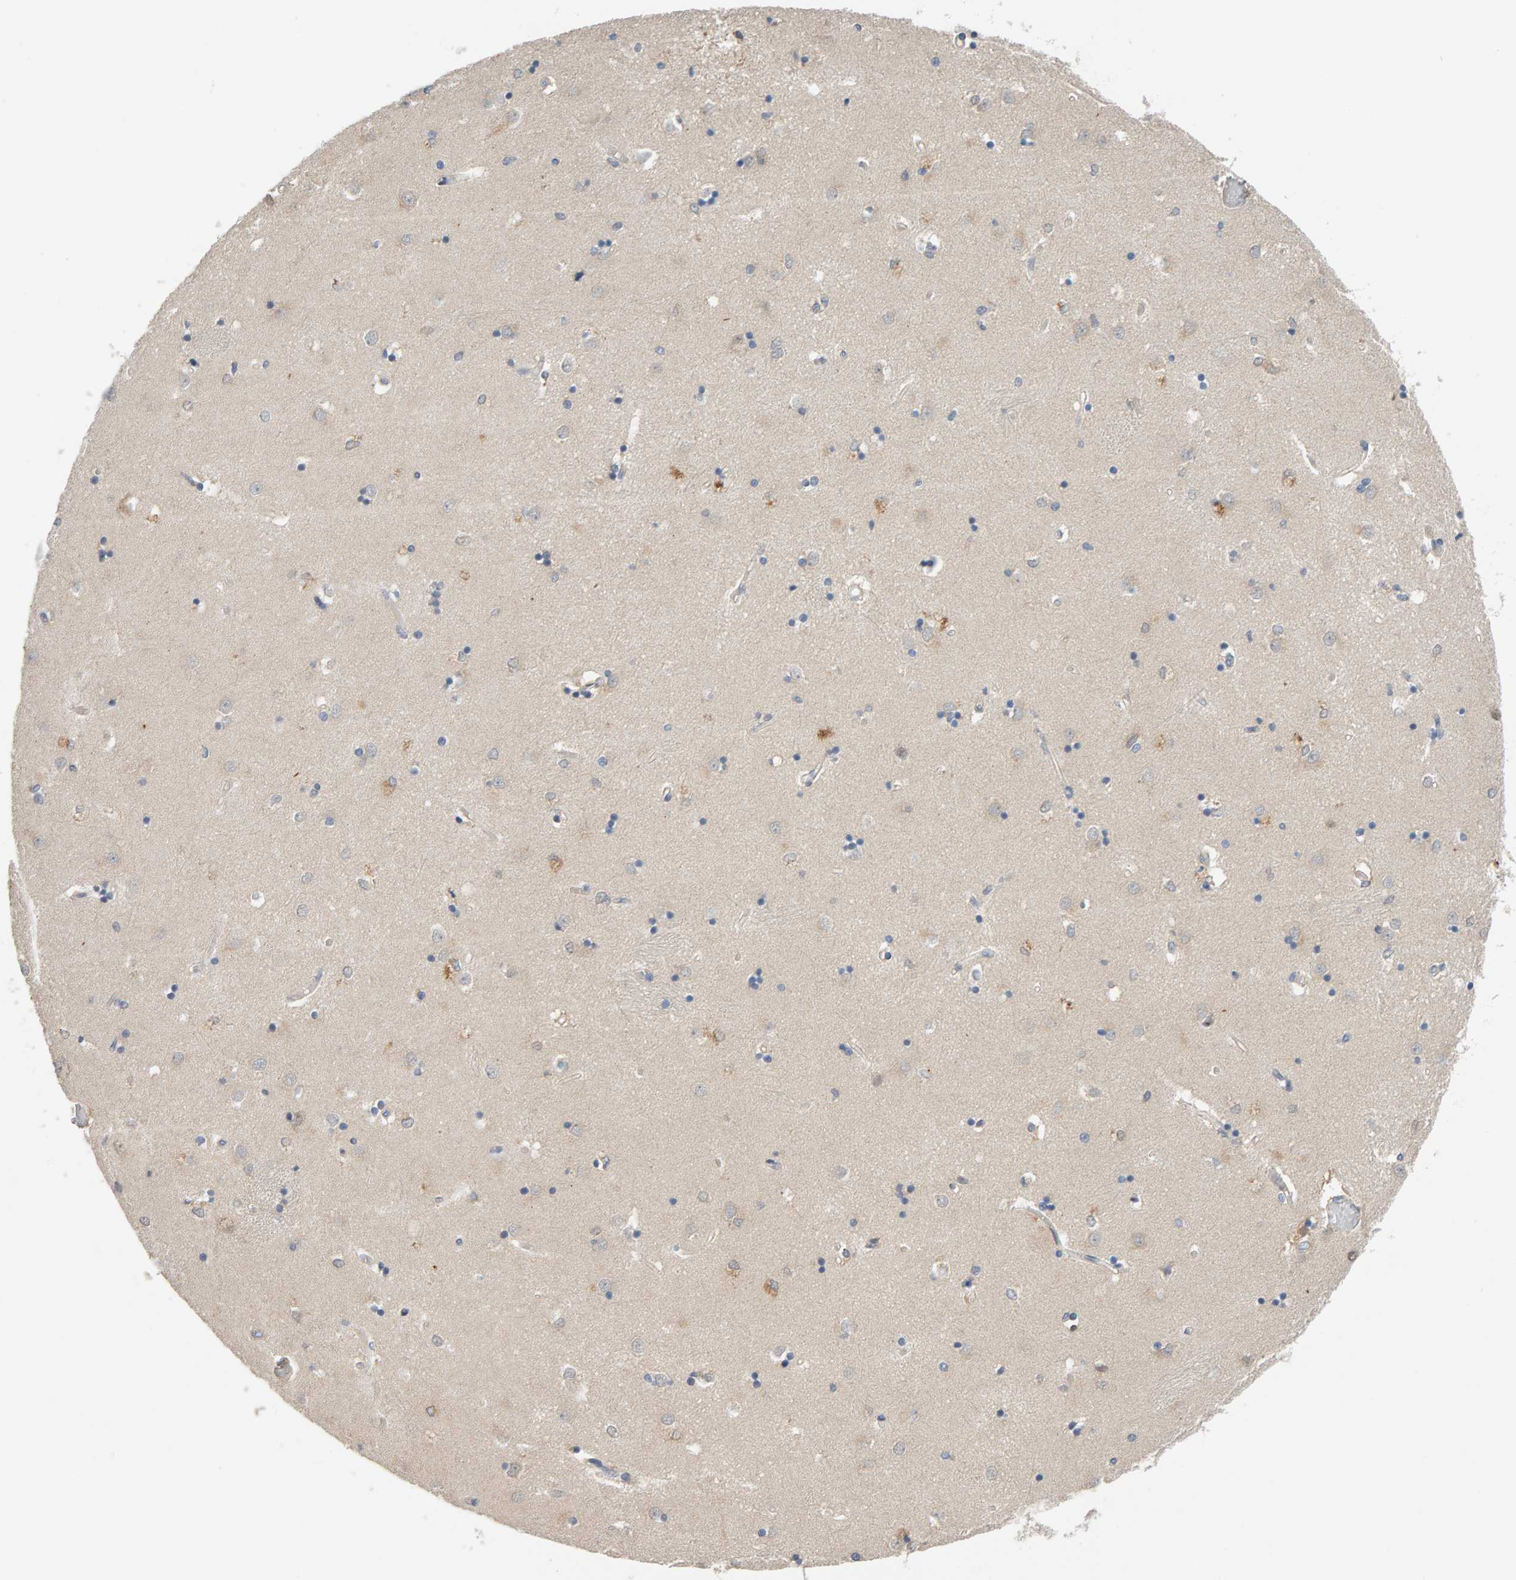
{"staining": {"intensity": "weak", "quantity": "<25%", "location": "cytoplasmic/membranous"}, "tissue": "caudate", "cell_type": "Glial cells", "image_type": "normal", "snomed": [{"axis": "morphology", "description": "Normal tissue, NOS"}, {"axis": "topography", "description": "Lateral ventricle wall"}], "caption": "Image shows no significant protein expression in glial cells of benign caudate.", "gene": "GFUS", "patient": {"sex": "male", "age": 45}}